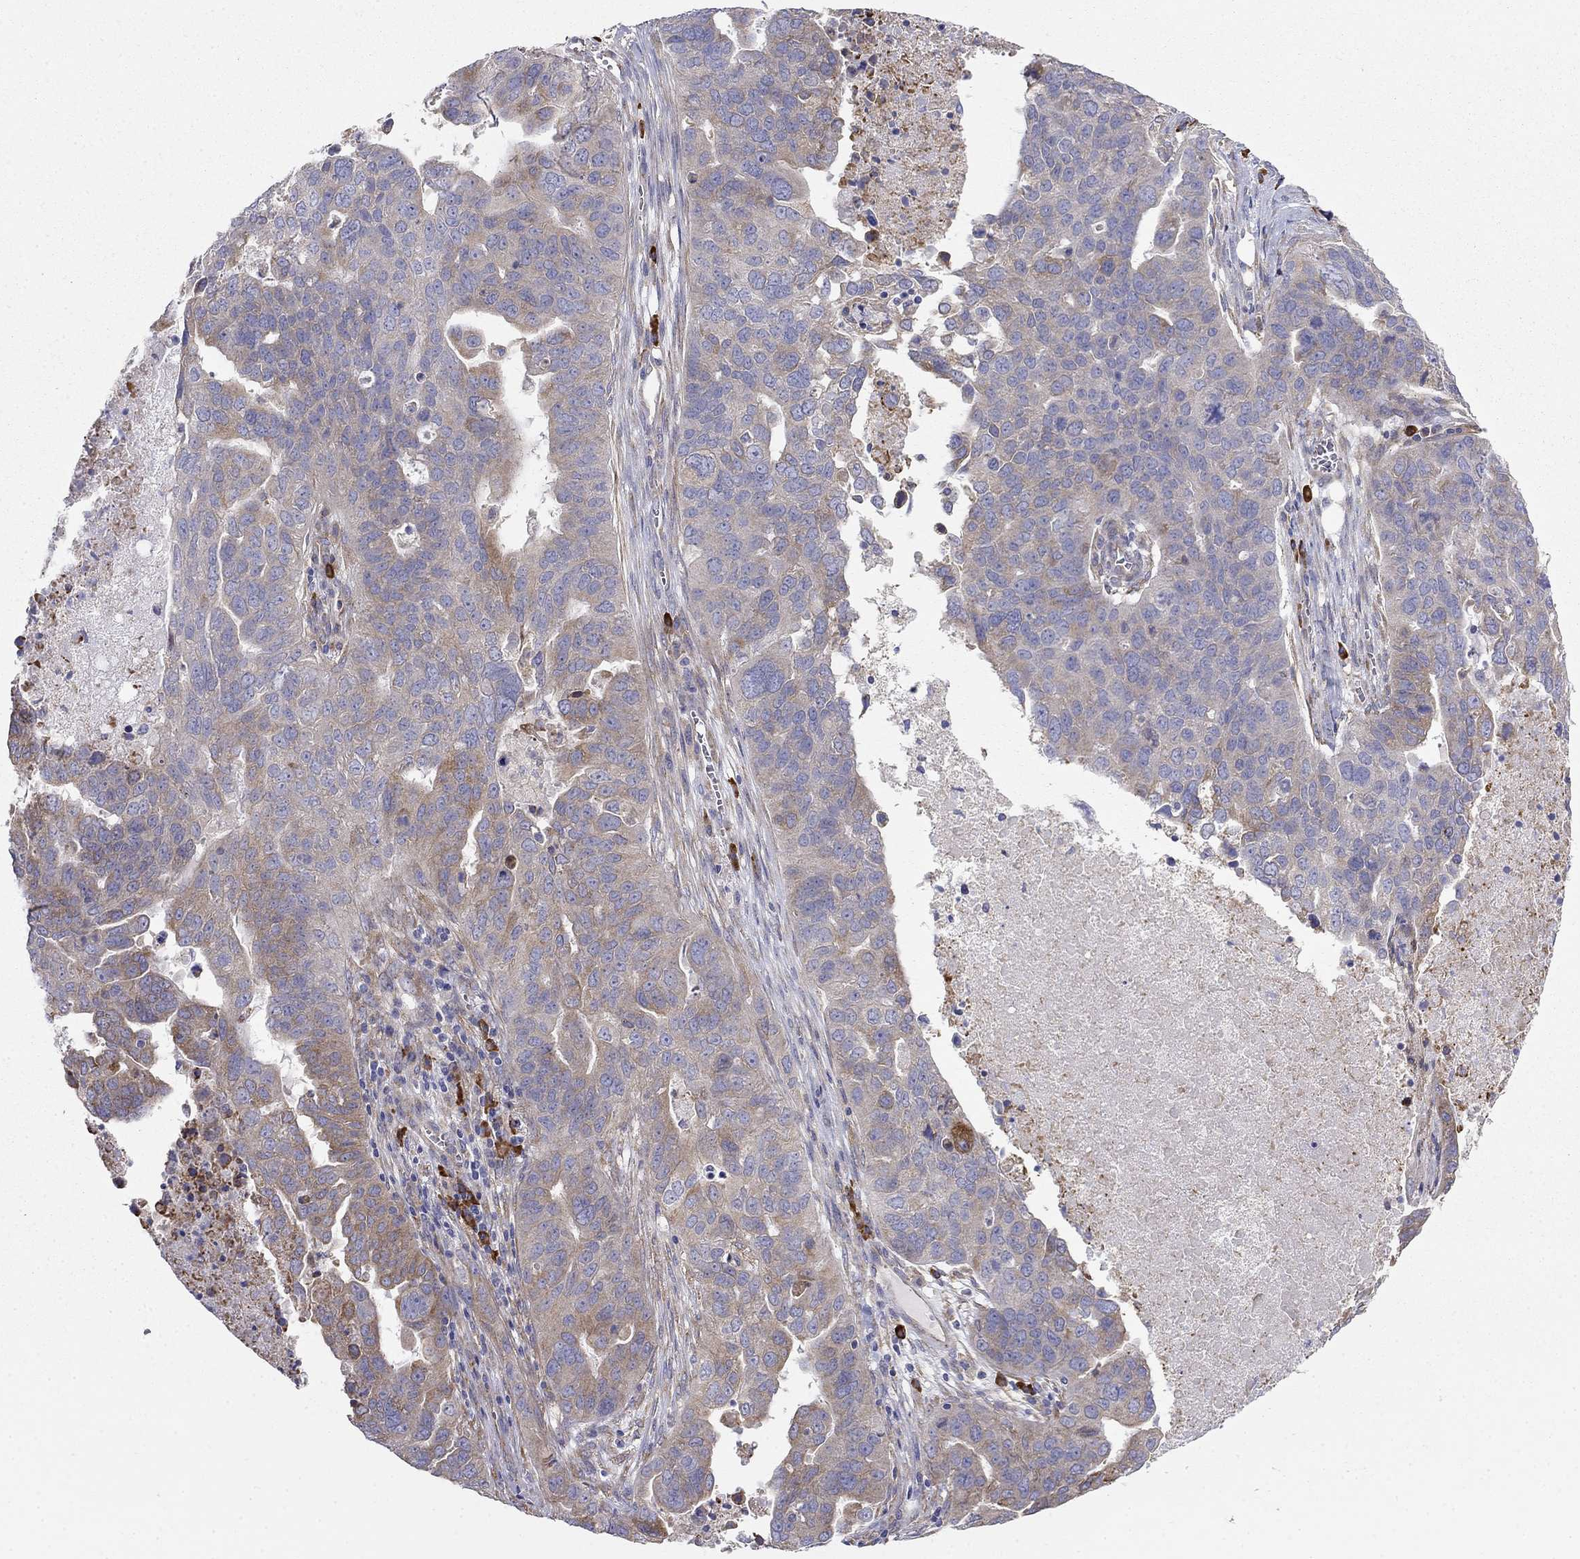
{"staining": {"intensity": "moderate", "quantity": "25%-75%", "location": "cytoplasmic/membranous"}, "tissue": "ovarian cancer", "cell_type": "Tumor cells", "image_type": "cancer", "snomed": [{"axis": "morphology", "description": "Carcinoma, endometroid"}, {"axis": "topography", "description": "Soft tissue"}, {"axis": "topography", "description": "Ovary"}], "caption": "An image showing moderate cytoplasmic/membranous positivity in about 25%-75% of tumor cells in endometroid carcinoma (ovarian), as visualized by brown immunohistochemical staining.", "gene": "LONRF2", "patient": {"sex": "female", "age": 52}}